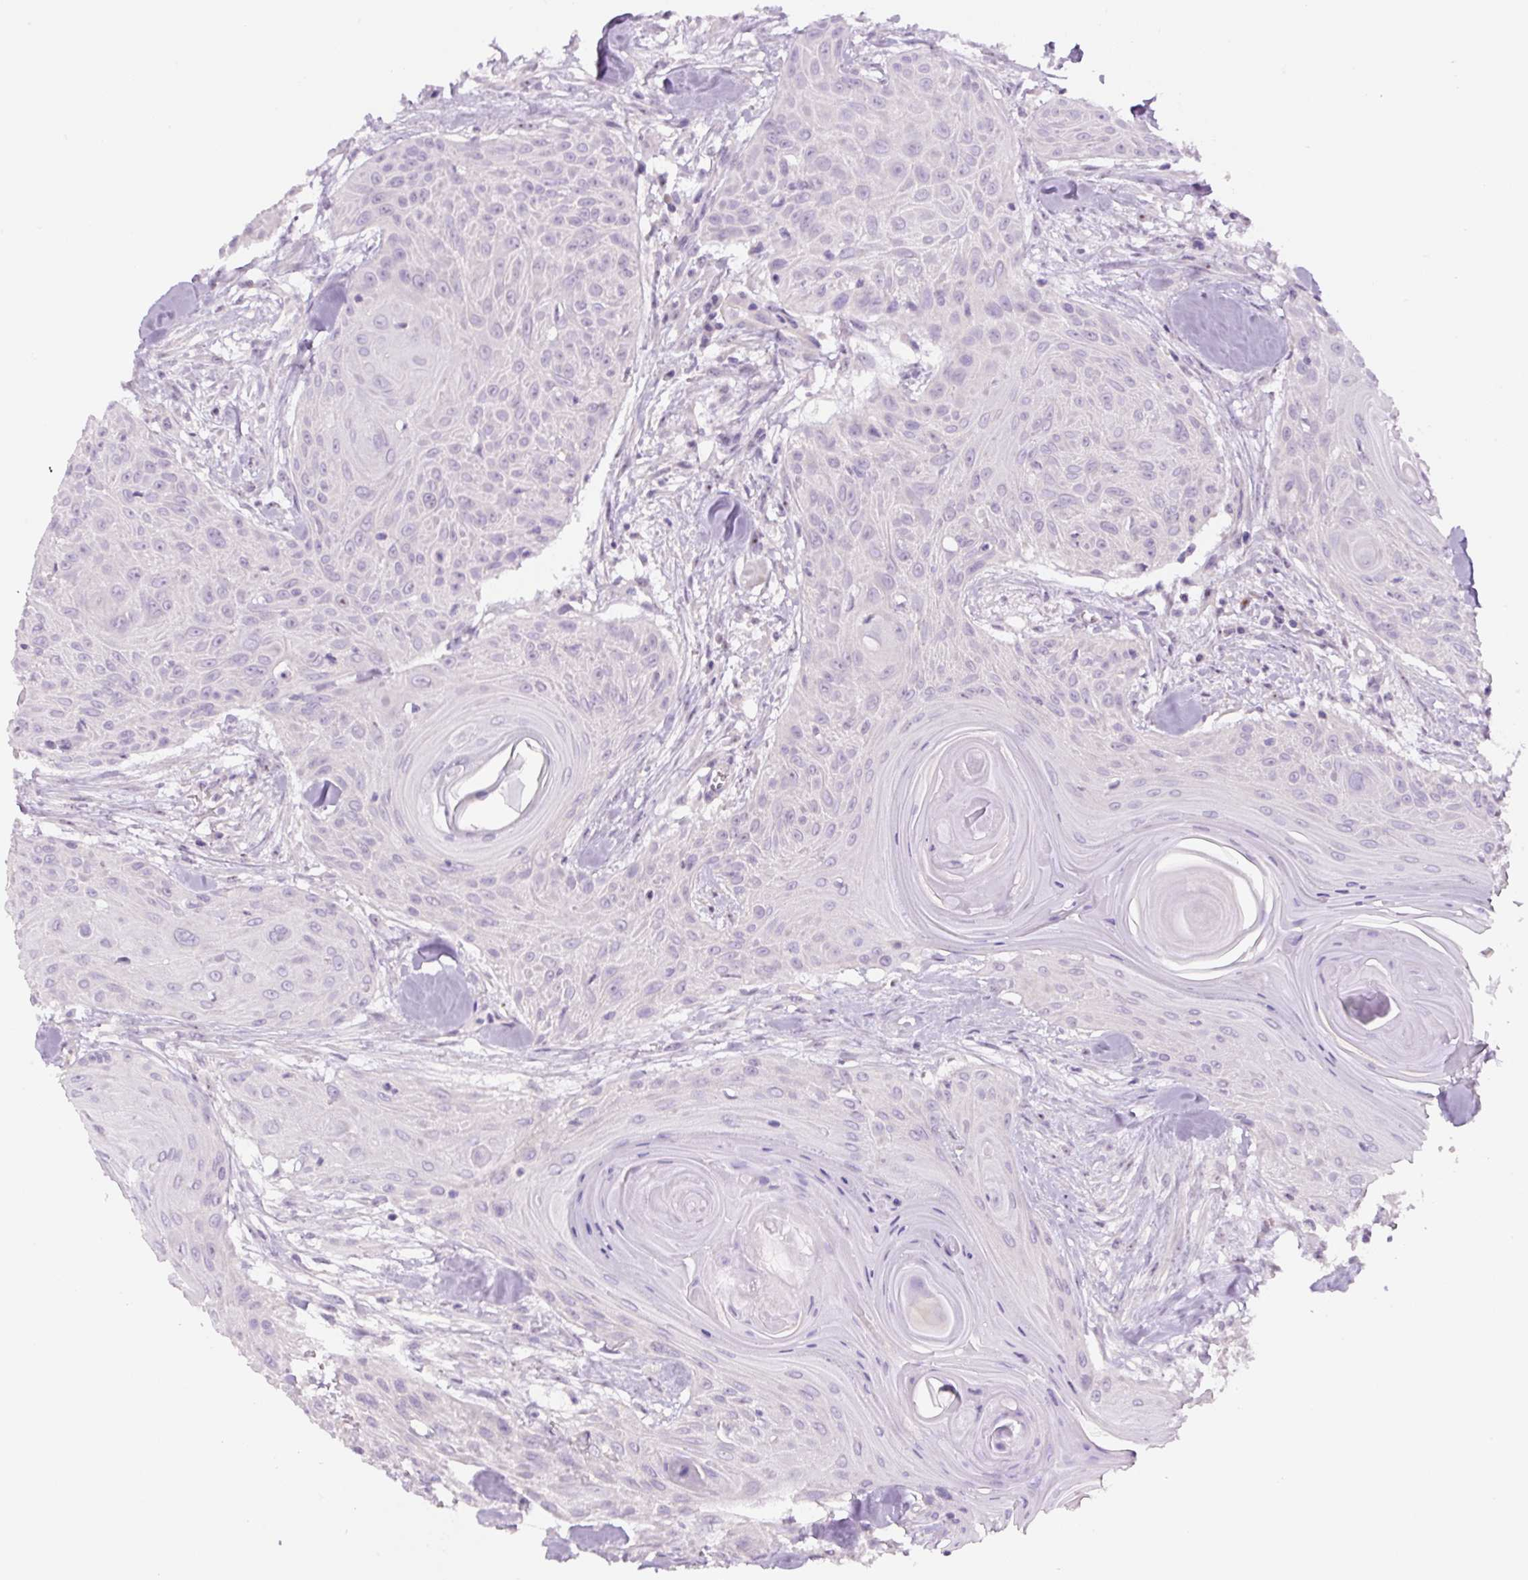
{"staining": {"intensity": "negative", "quantity": "none", "location": "none"}, "tissue": "head and neck cancer", "cell_type": "Tumor cells", "image_type": "cancer", "snomed": [{"axis": "morphology", "description": "Squamous cell carcinoma, NOS"}, {"axis": "topography", "description": "Lymph node"}, {"axis": "topography", "description": "Salivary gland"}, {"axis": "topography", "description": "Head-Neck"}], "caption": "Head and neck cancer (squamous cell carcinoma) stained for a protein using IHC displays no staining tumor cells.", "gene": "TMEM151B", "patient": {"sex": "female", "age": 74}}